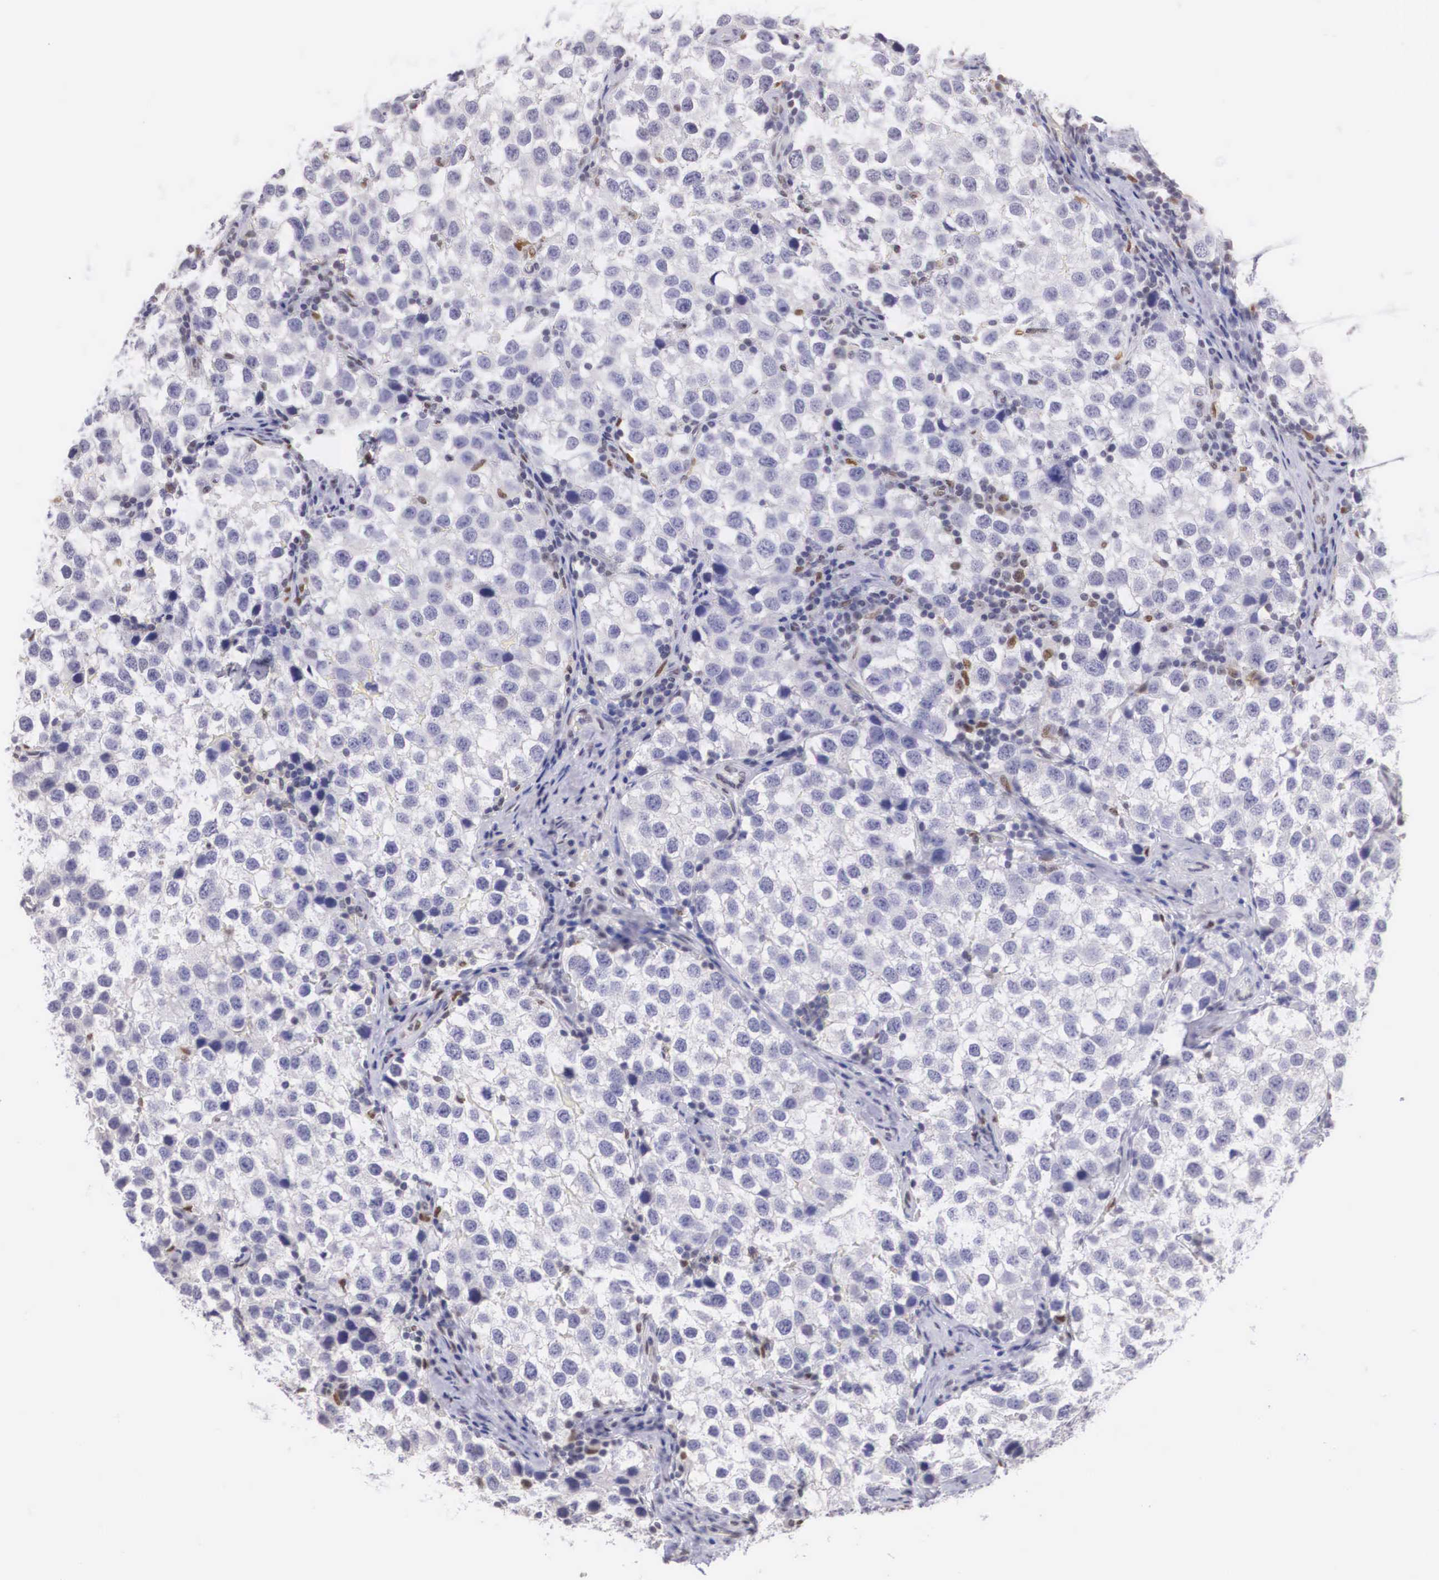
{"staining": {"intensity": "negative", "quantity": "none", "location": "none"}, "tissue": "testis cancer", "cell_type": "Tumor cells", "image_type": "cancer", "snomed": [{"axis": "morphology", "description": "Seminoma, NOS"}, {"axis": "topography", "description": "Testis"}], "caption": "Immunohistochemical staining of human testis cancer (seminoma) demonstrates no significant positivity in tumor cells.", "gene": "ETV6", "patient": {"sex": "male", "age": 39}}